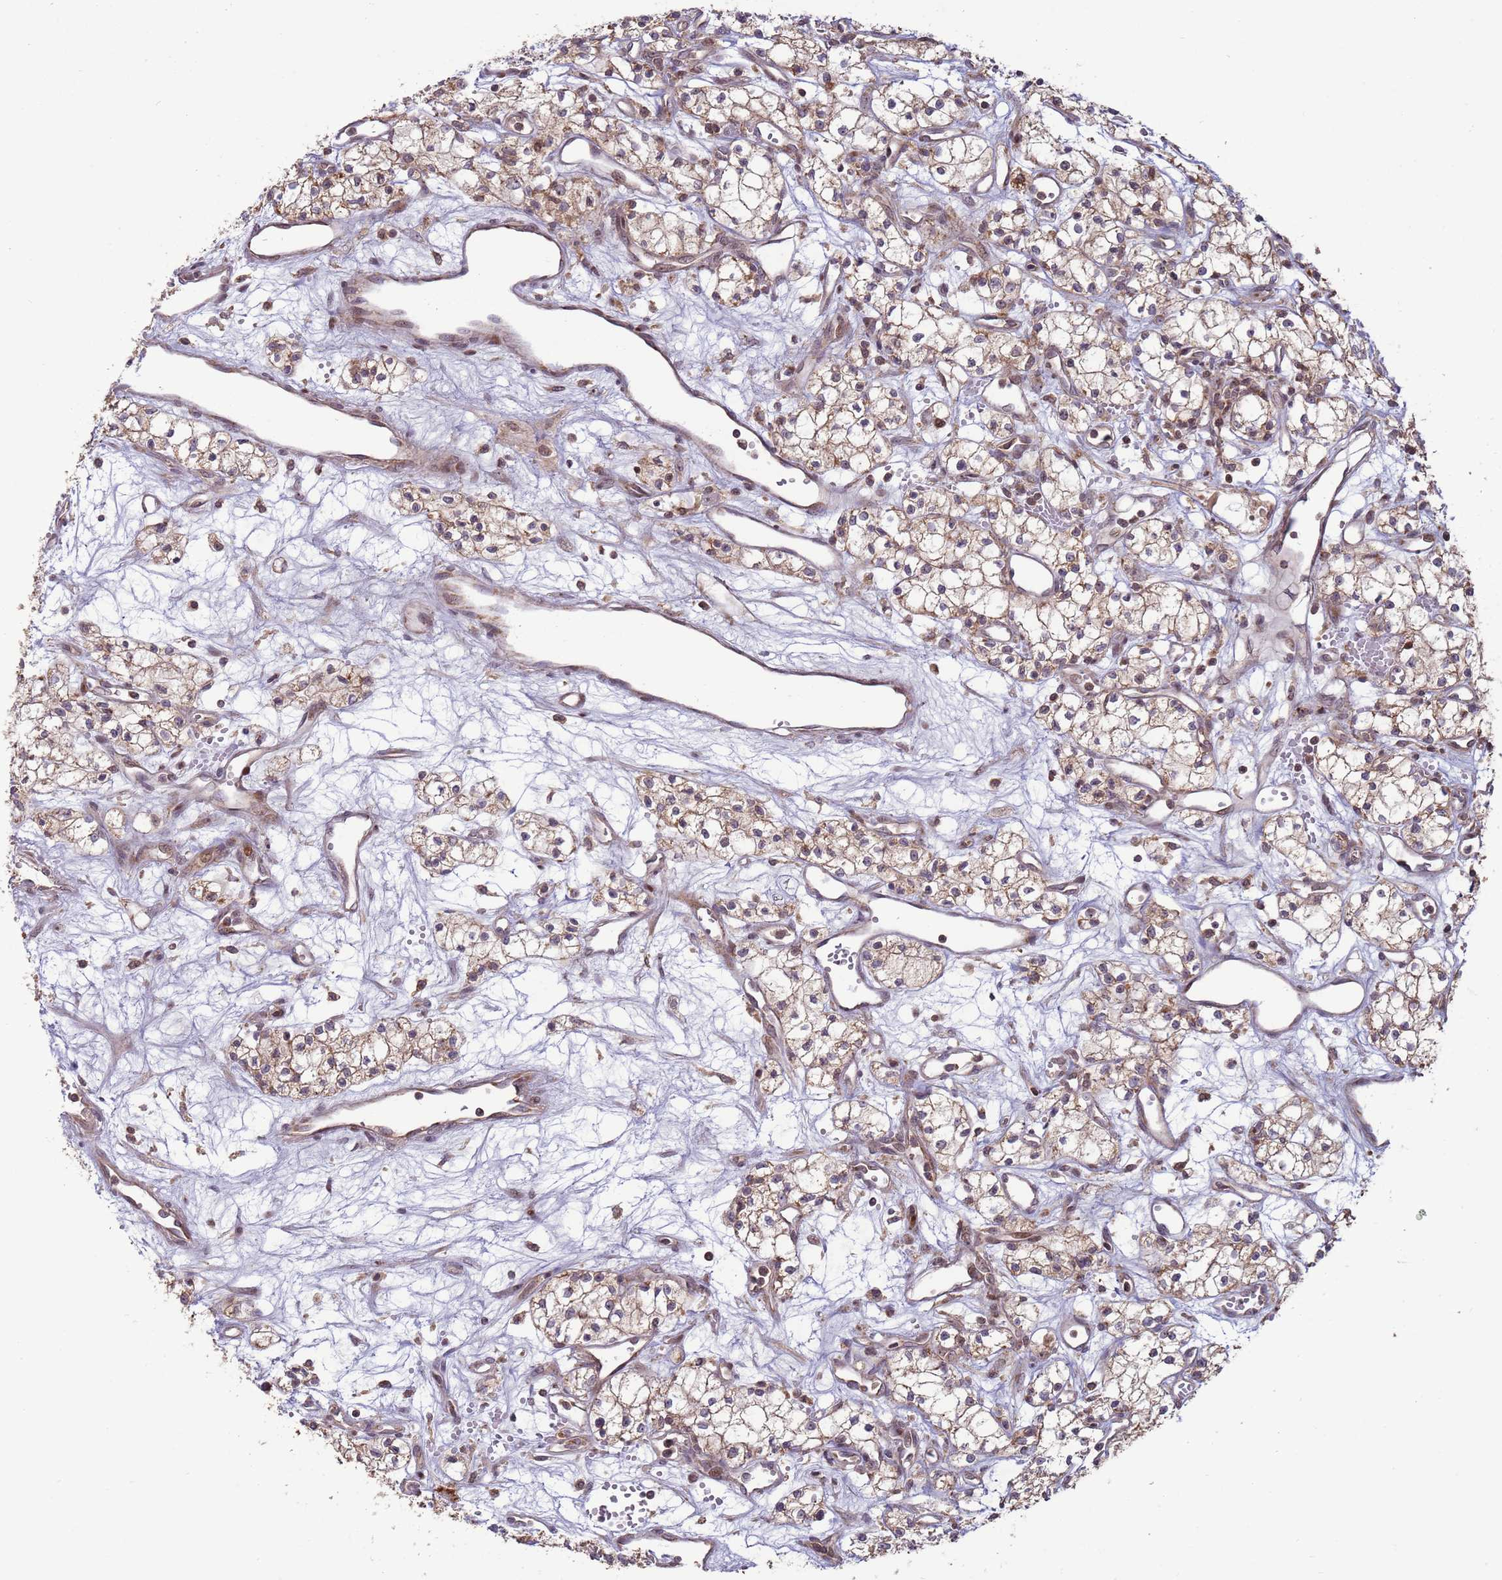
{"staining": {"intensity": "moderate", "quantity": "25%-75%", "location": "cytoplasmic/membranous"}, "tissue": "renal cancer", "cell_type": "Tumor cells", "image_type": "cancer", "snomed": [{"axis": "morphology", "description": "Adenocarcinoma, NOS"}, {"axis": "topography", "description": "Kidney"}], "caption": "Renal cancer (adenocarcinoma) stained with immunohistochemistry shows moderate cytoplasmic/membranous staining in about 25%-75% of tumor cells. (brown staining indicates protein expression, while blue staining denotes nuclei).", "gene": "RCOR2", "patient": {"sex": "male", "age": 59}}